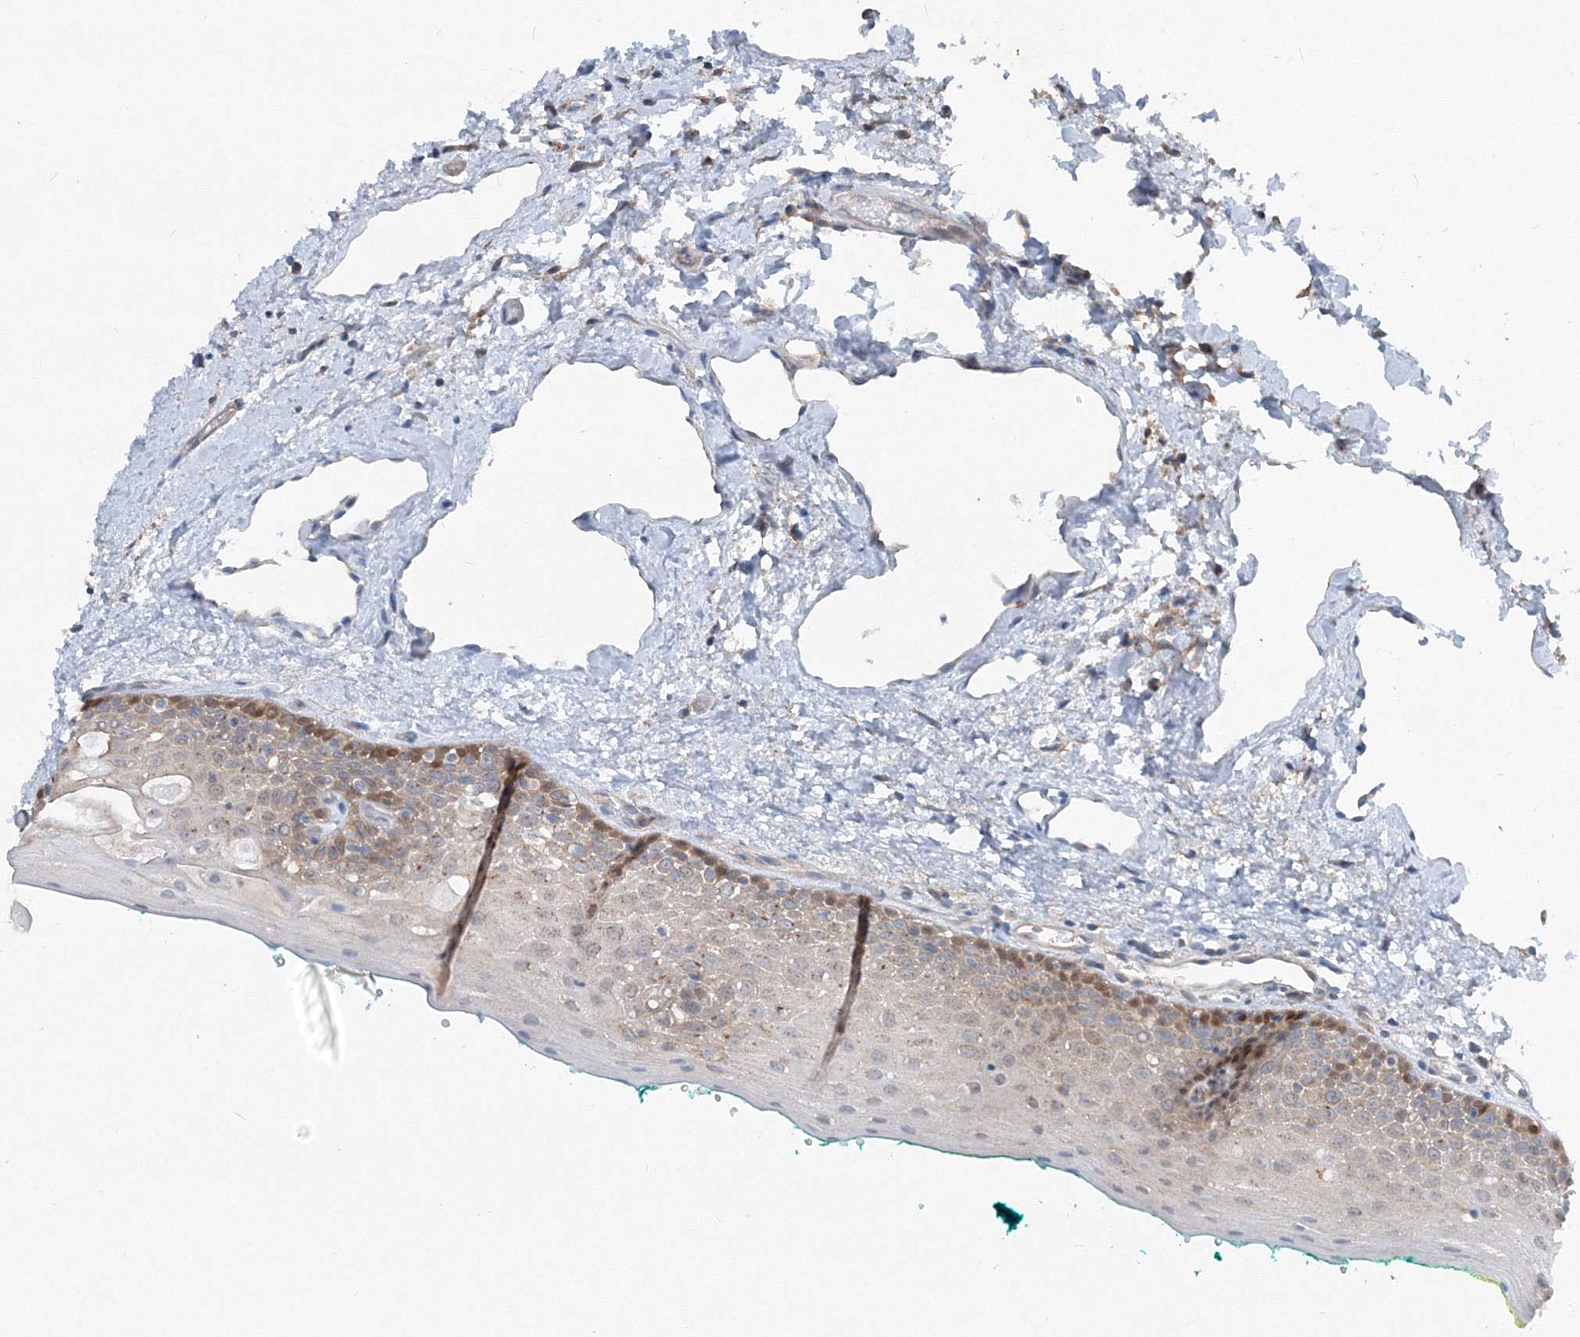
{"staining": {"intensity": "moderate", "quantity": "25%-75%", "location": "cytoplasmic/membranous,nuclear"}, "tissue": "oral mucosa", "cell_type": "Squamous epithelial cells", "image_type": "normal", "snomed": [{"axis": "morphology", "description": "Normal tissue, NOS"}, {"axis": "topography", "description": "Oral tissue"}], "caption": "Oral mucosa stained with DAB immunohistochemistry shows medium levels of moderate cytoplasmic/membranous,nuclear positivity in about 25%-75% of squamous epithelial cells. (IHC, brightfield microscopy, high magnification).", "gene": "TPRKB", "patient": {"sex": "female", "age": 70}}